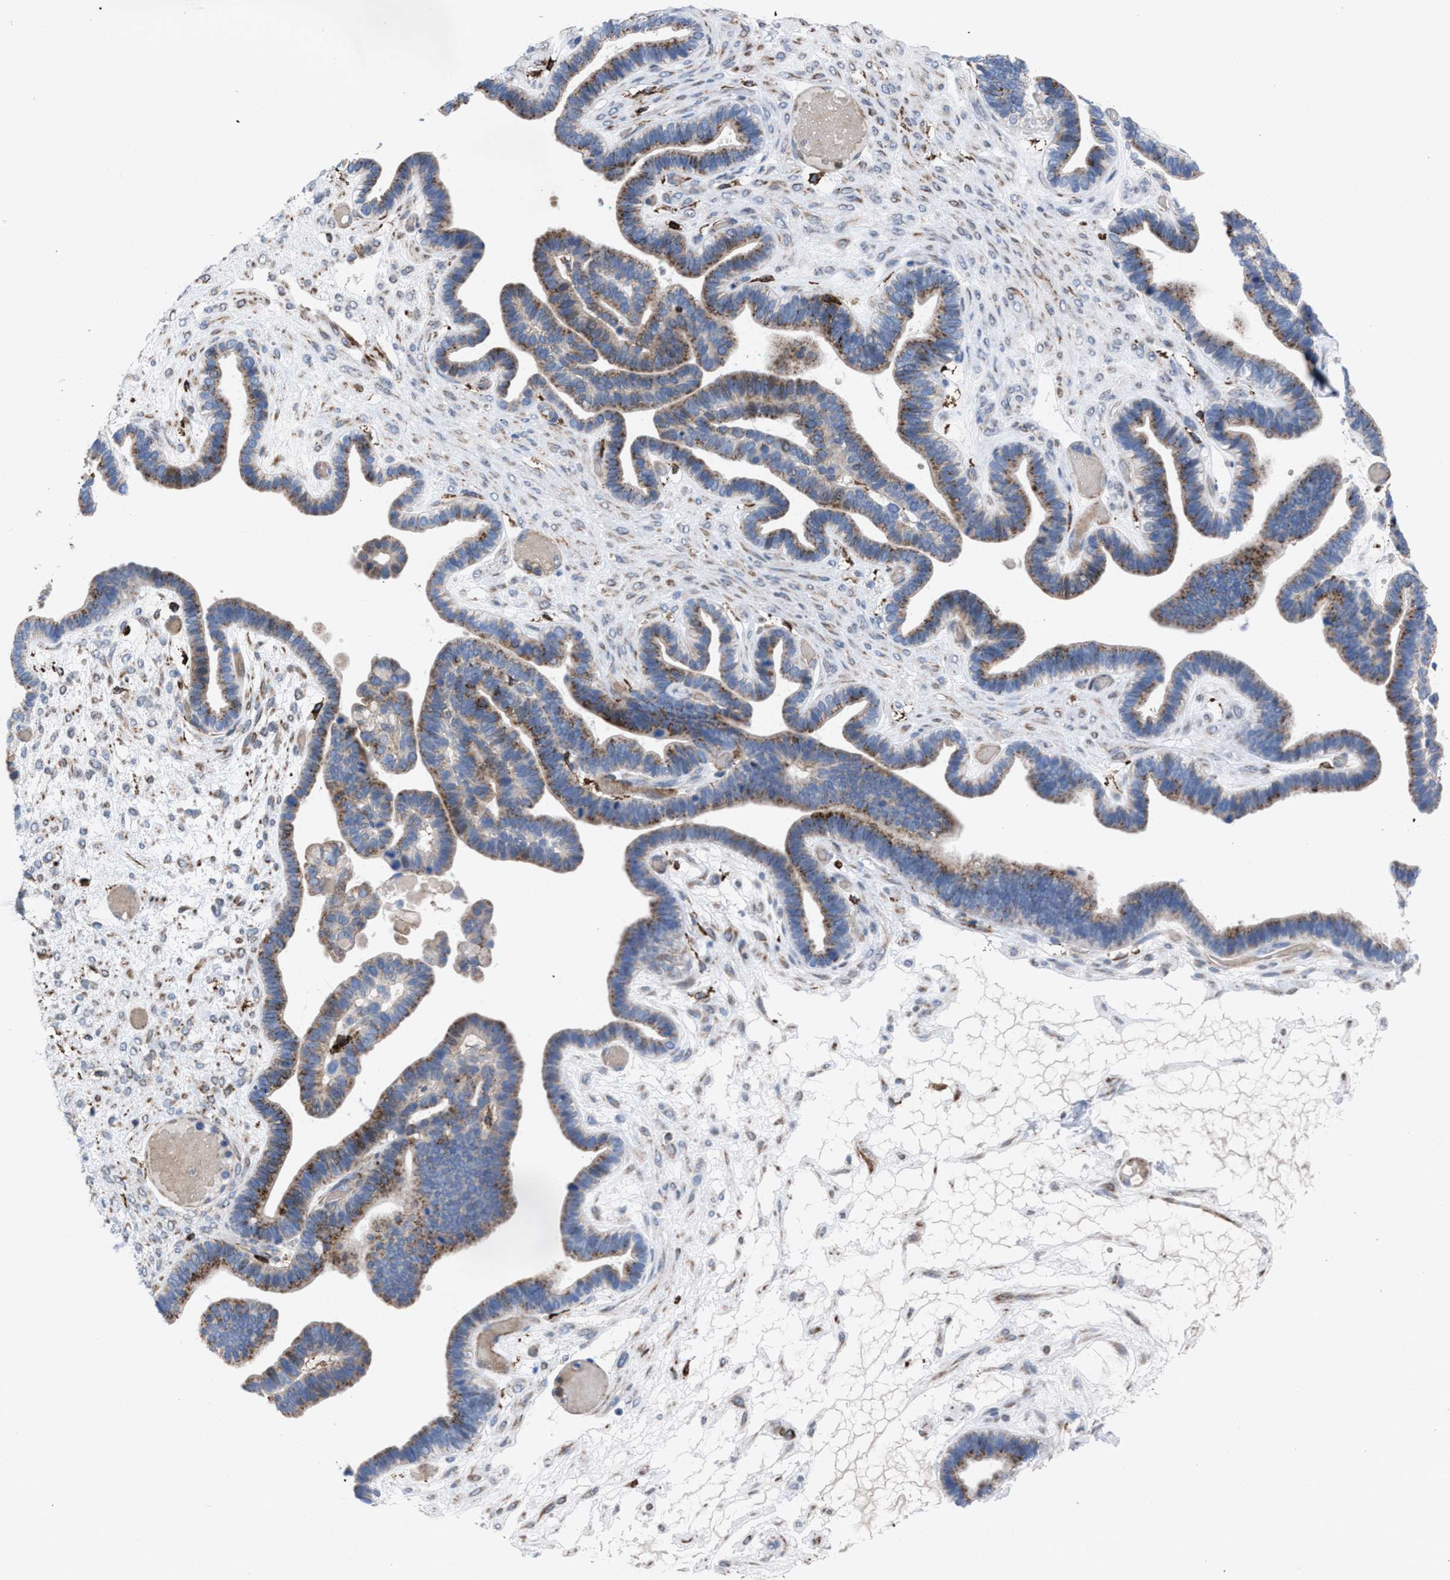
{"staining": {"intensity": "moderate", "quantity": ">75%", "location": "cytoplasmic/membranous"}, "tissue": "ovarian cancer", "cell_type": "Tumor cells", "image_type": "cancer", "snomed": [{"axis": "morphology", "description": "Cystadenocarcinoma, serous, NOS"}, {"axis": "topography", "description": "Ovary"}], "caption": "Human ovarian cancer (serous cystadenocarcinoma) stained with a protein marker exhibits moderate staining in tumor cells.", "gene": "SLC47A1", "patient": {"sex": "female", "age": 56}}